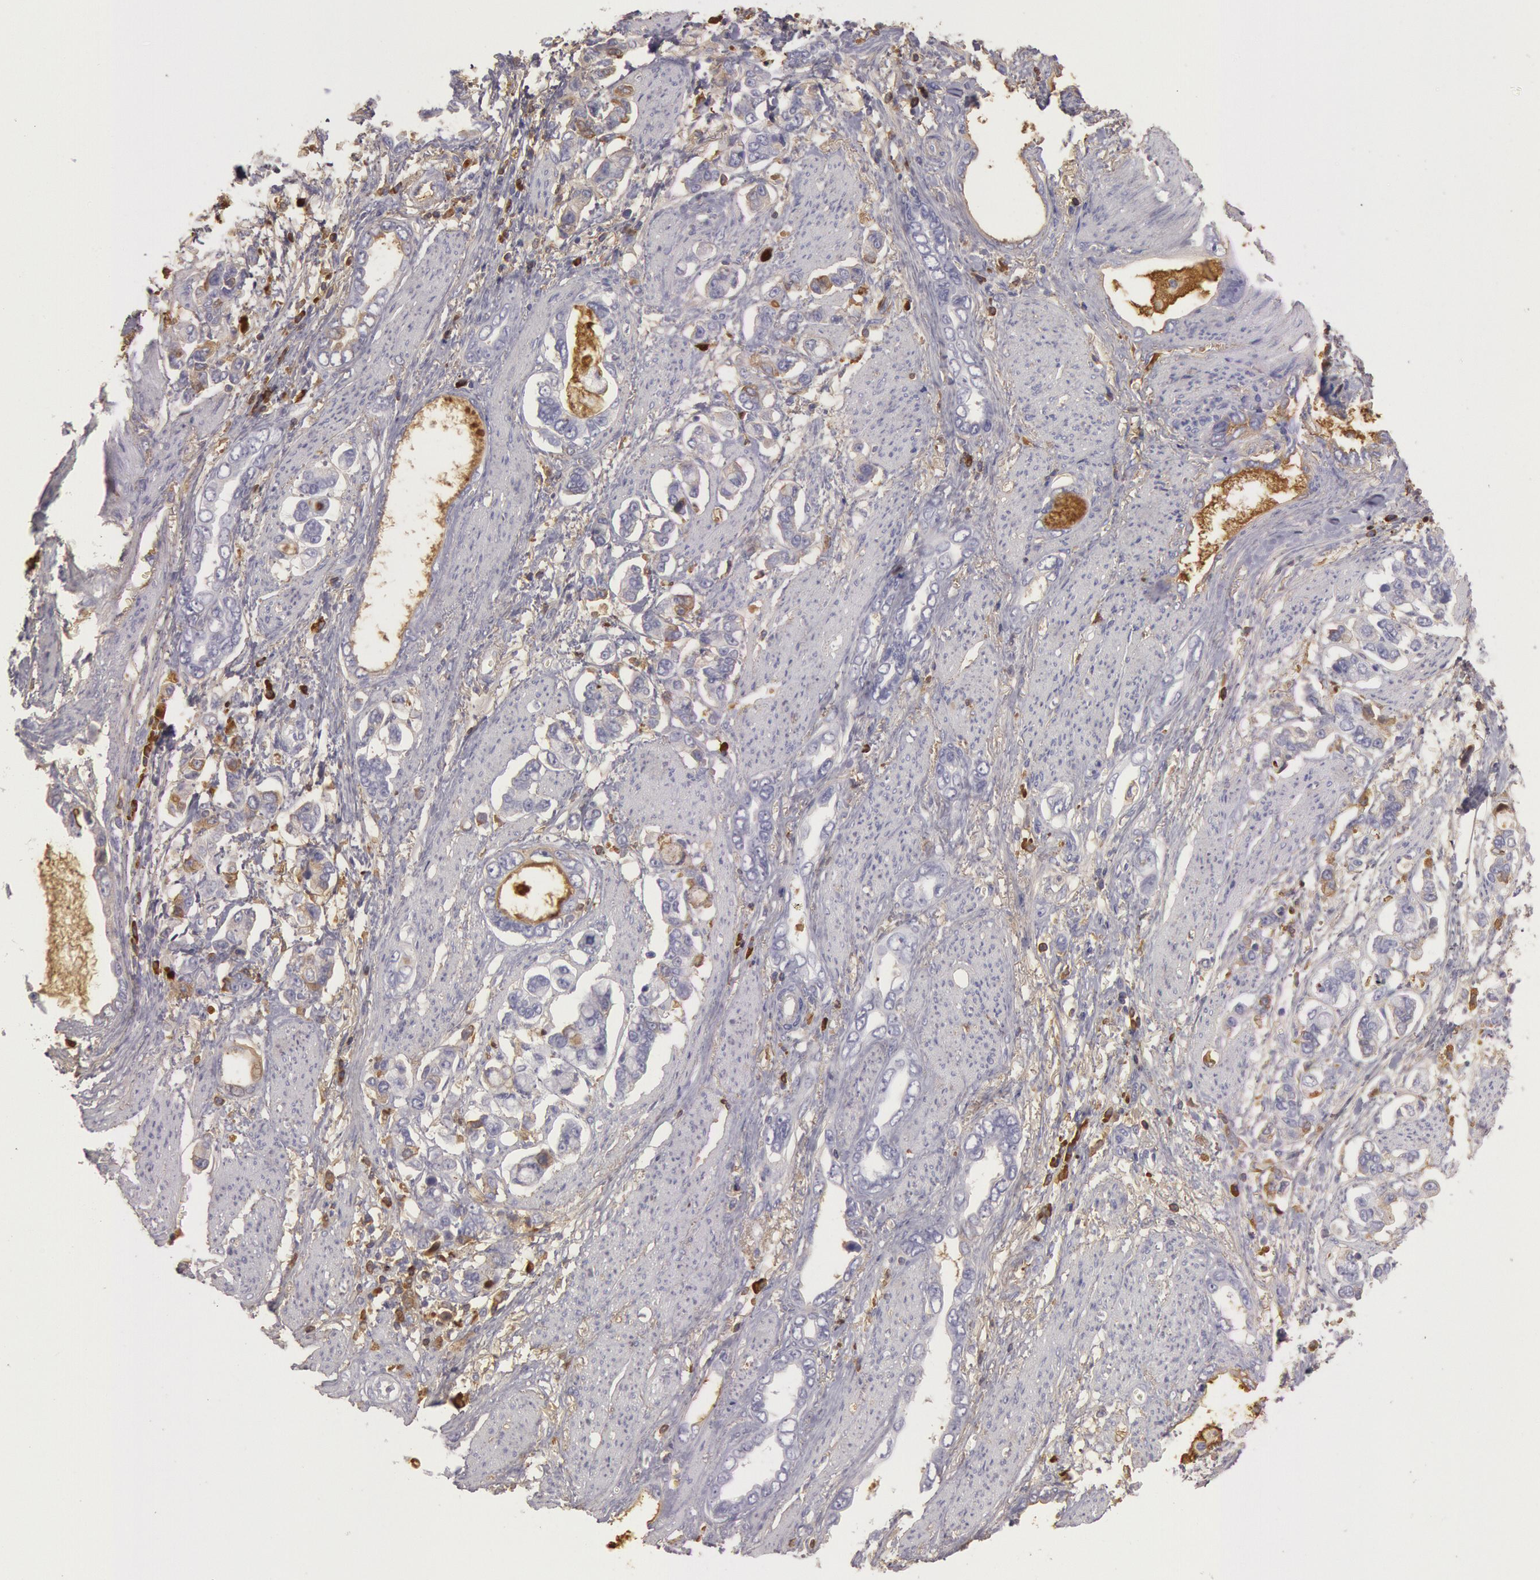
{"staining": {"intensity": "moderate", "quantity": "25%-75%", "location": "cytoplasmic/membranous"}, "tissue": "stomach cancer", "cell_type": "Tumor cells", "image_type": "cancer", "snomed": [{"axis": "morphology", "description": "Adenocarcinoma, NOS"}, {"axis": "topography", "description": "Stomach"}], "caption": "A medium amount of moderate cytoplasmic/membranous positivity is identified in approximately 25%-75% of tumor cells in stomach cancer (adenocarcinoma) tissue. (DAB (3,3'-diaminobenzidine) = brown stain, brightfield microscopy at high magnification).", "gene": "IGHG1", "patient": {"sex": "male", "age": 78}}